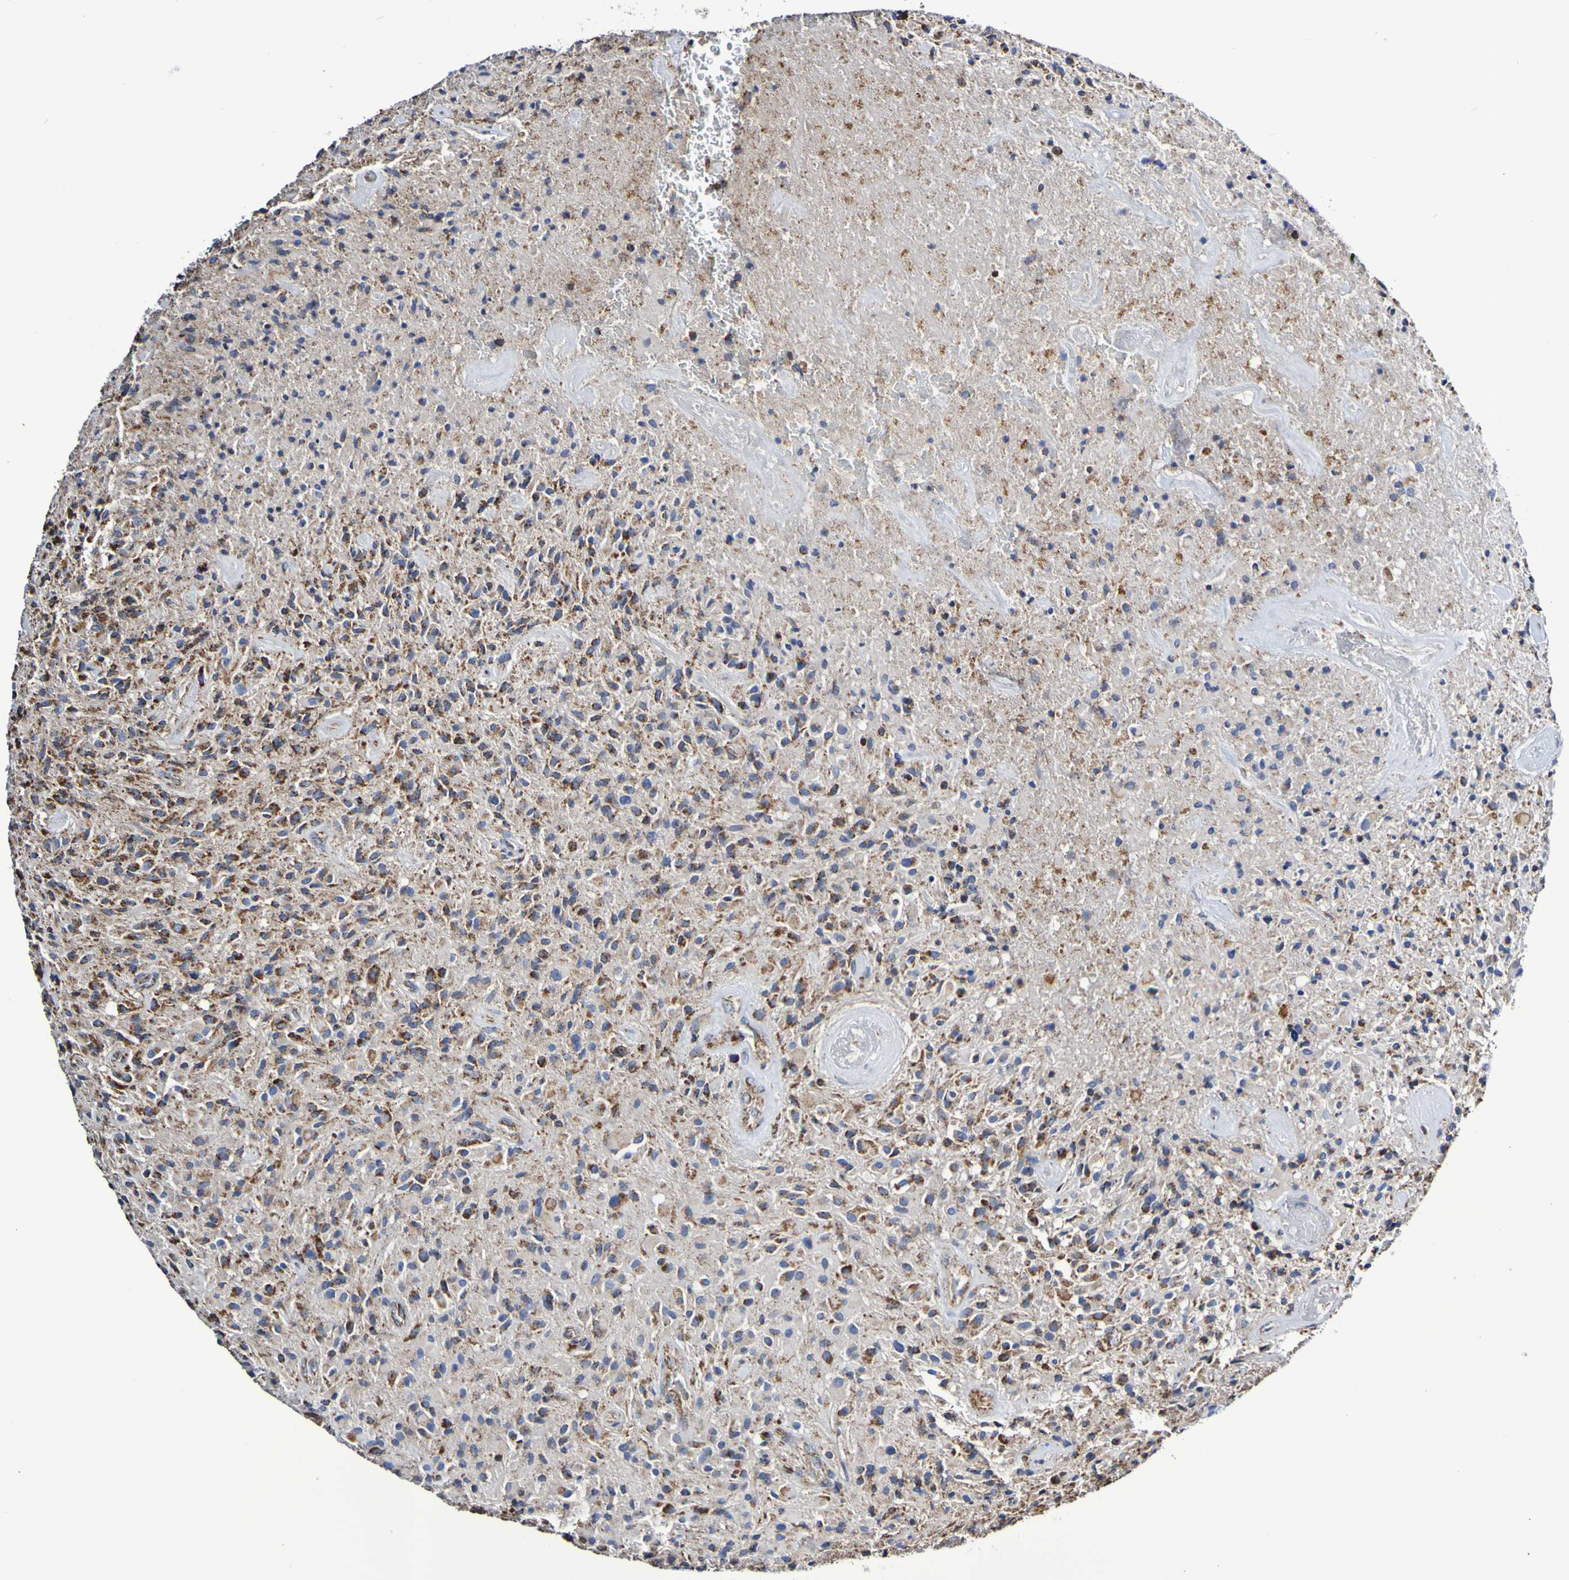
{"staining": {"intensity": "moderate", "quantity": ">75%", "location": "cytoplasmic/membranous"}, "tissue": "glioma", "cell_type": "Tumor cells", "image_type": "cancer", "snomed": [{"axis": "morphology", "description": "Glioma, malignant, High grade"}, {"axis": "topography", "description": "Brain"}], "caption": "Immunohistochemical staining of glioma reveals medium levels of moderate cytoplasmic/membranous positivity in about >75% of tumor cells. Ihc stains the protein in brown and the nuclei are stained blue.", "gene": "IL18R1", "patient": {"sex": "male", "age": 71}}